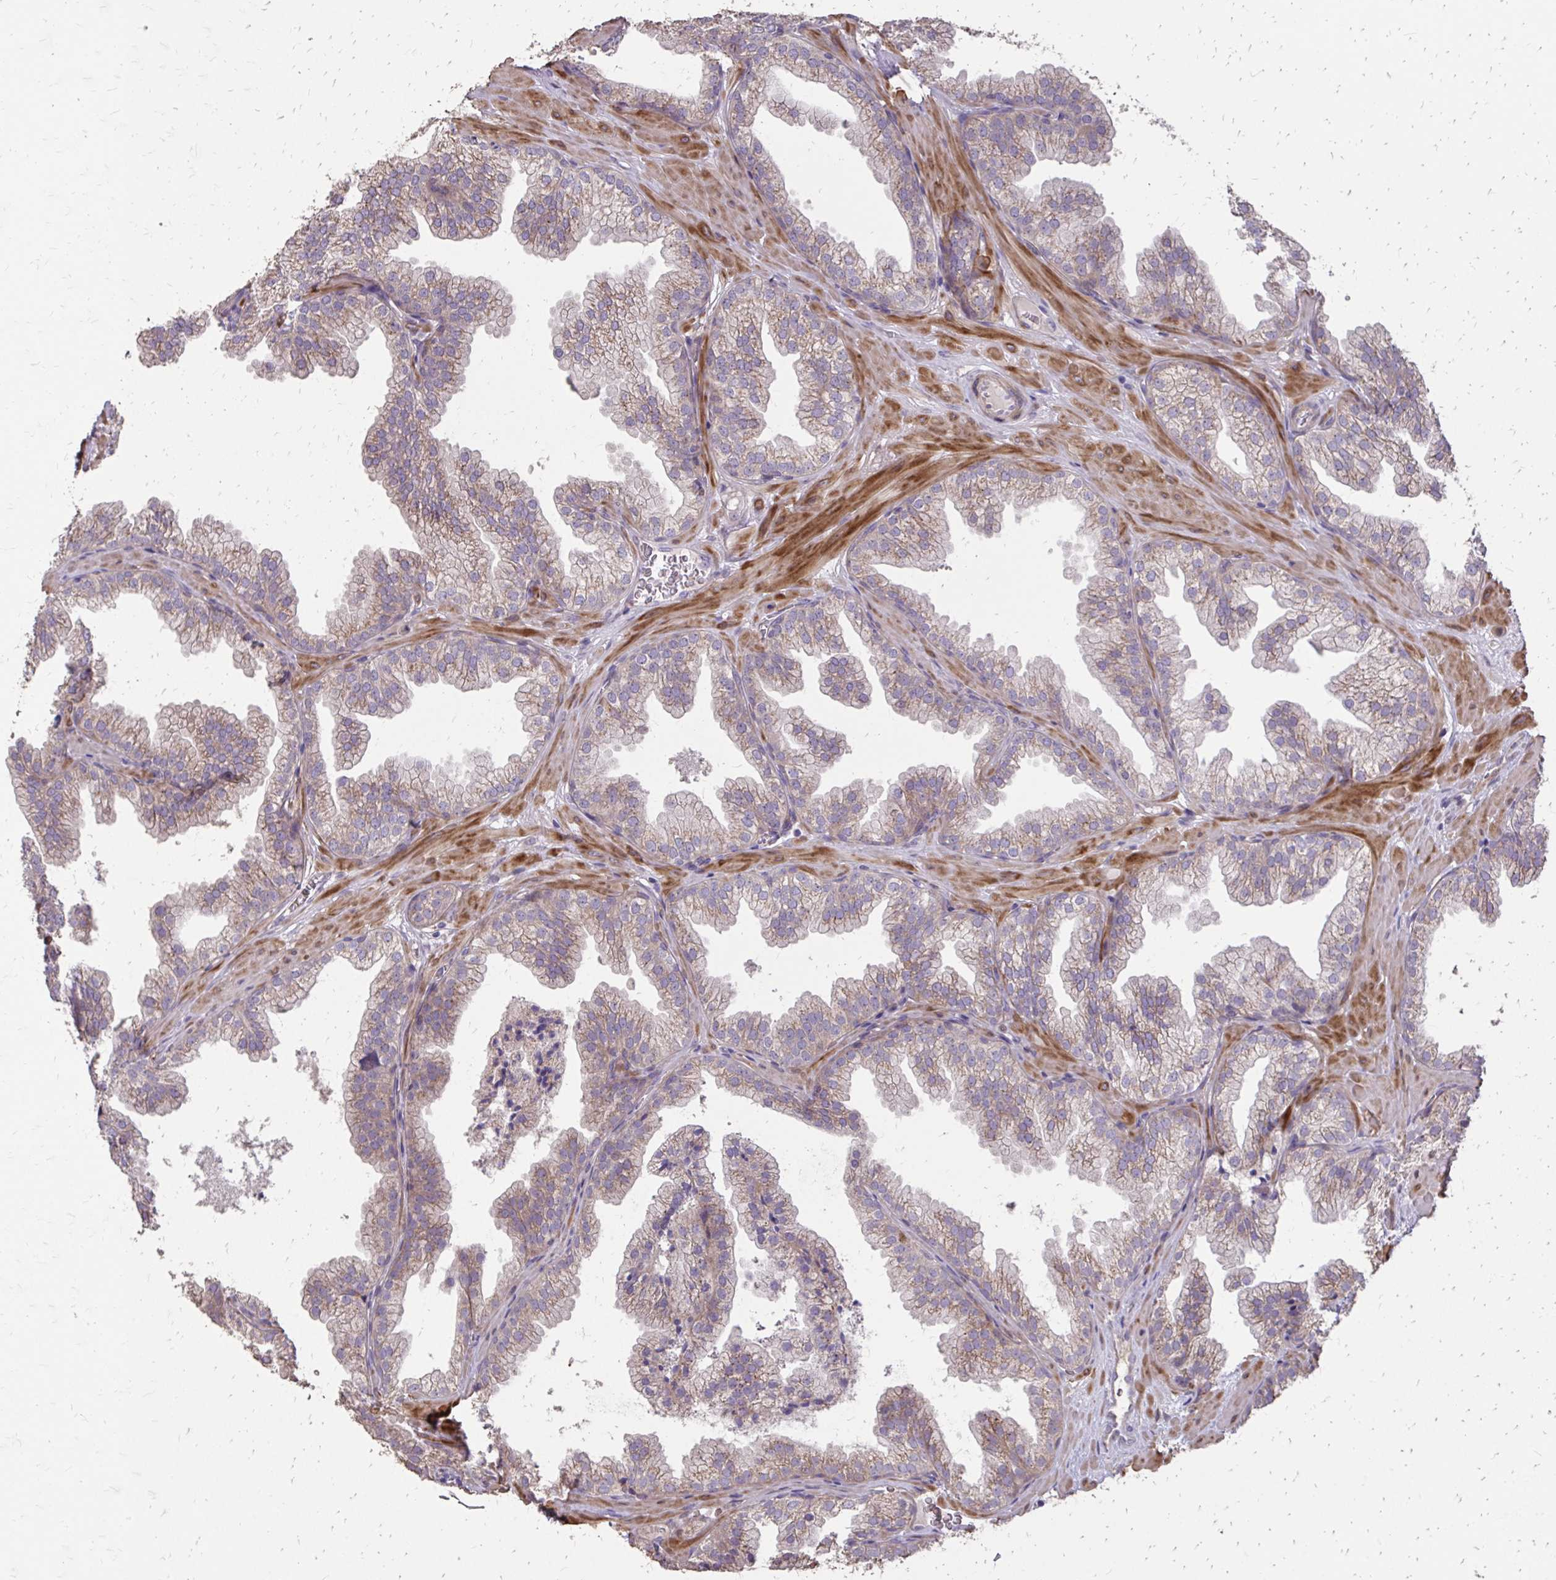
{"staining": {"intensity": "moderate", "quantity": "25%-75%", "location": "cytoplasmic/membranous"}, "tissue": "prostate", "cell_type": "Glandular cells", "image_type": "normal", "snomed": [{"axis": "morphology", "description": "Normal tissue, NOS"}, {"axis": "topography", "description": "Prostate"}], "caption": "Immunohistochemistry (IHC) histopathology image of benign prostate: prostate stained using immunohistochemistry (IHC) exhibits medium levels of moderate protein expression localized specifically in the cytoplasmic/membranous of glandular cells, appearing as a cytoplasmic/membranous brown color.", "gene": "MYORG", "patient": {"sex": "male", "age": 37}}